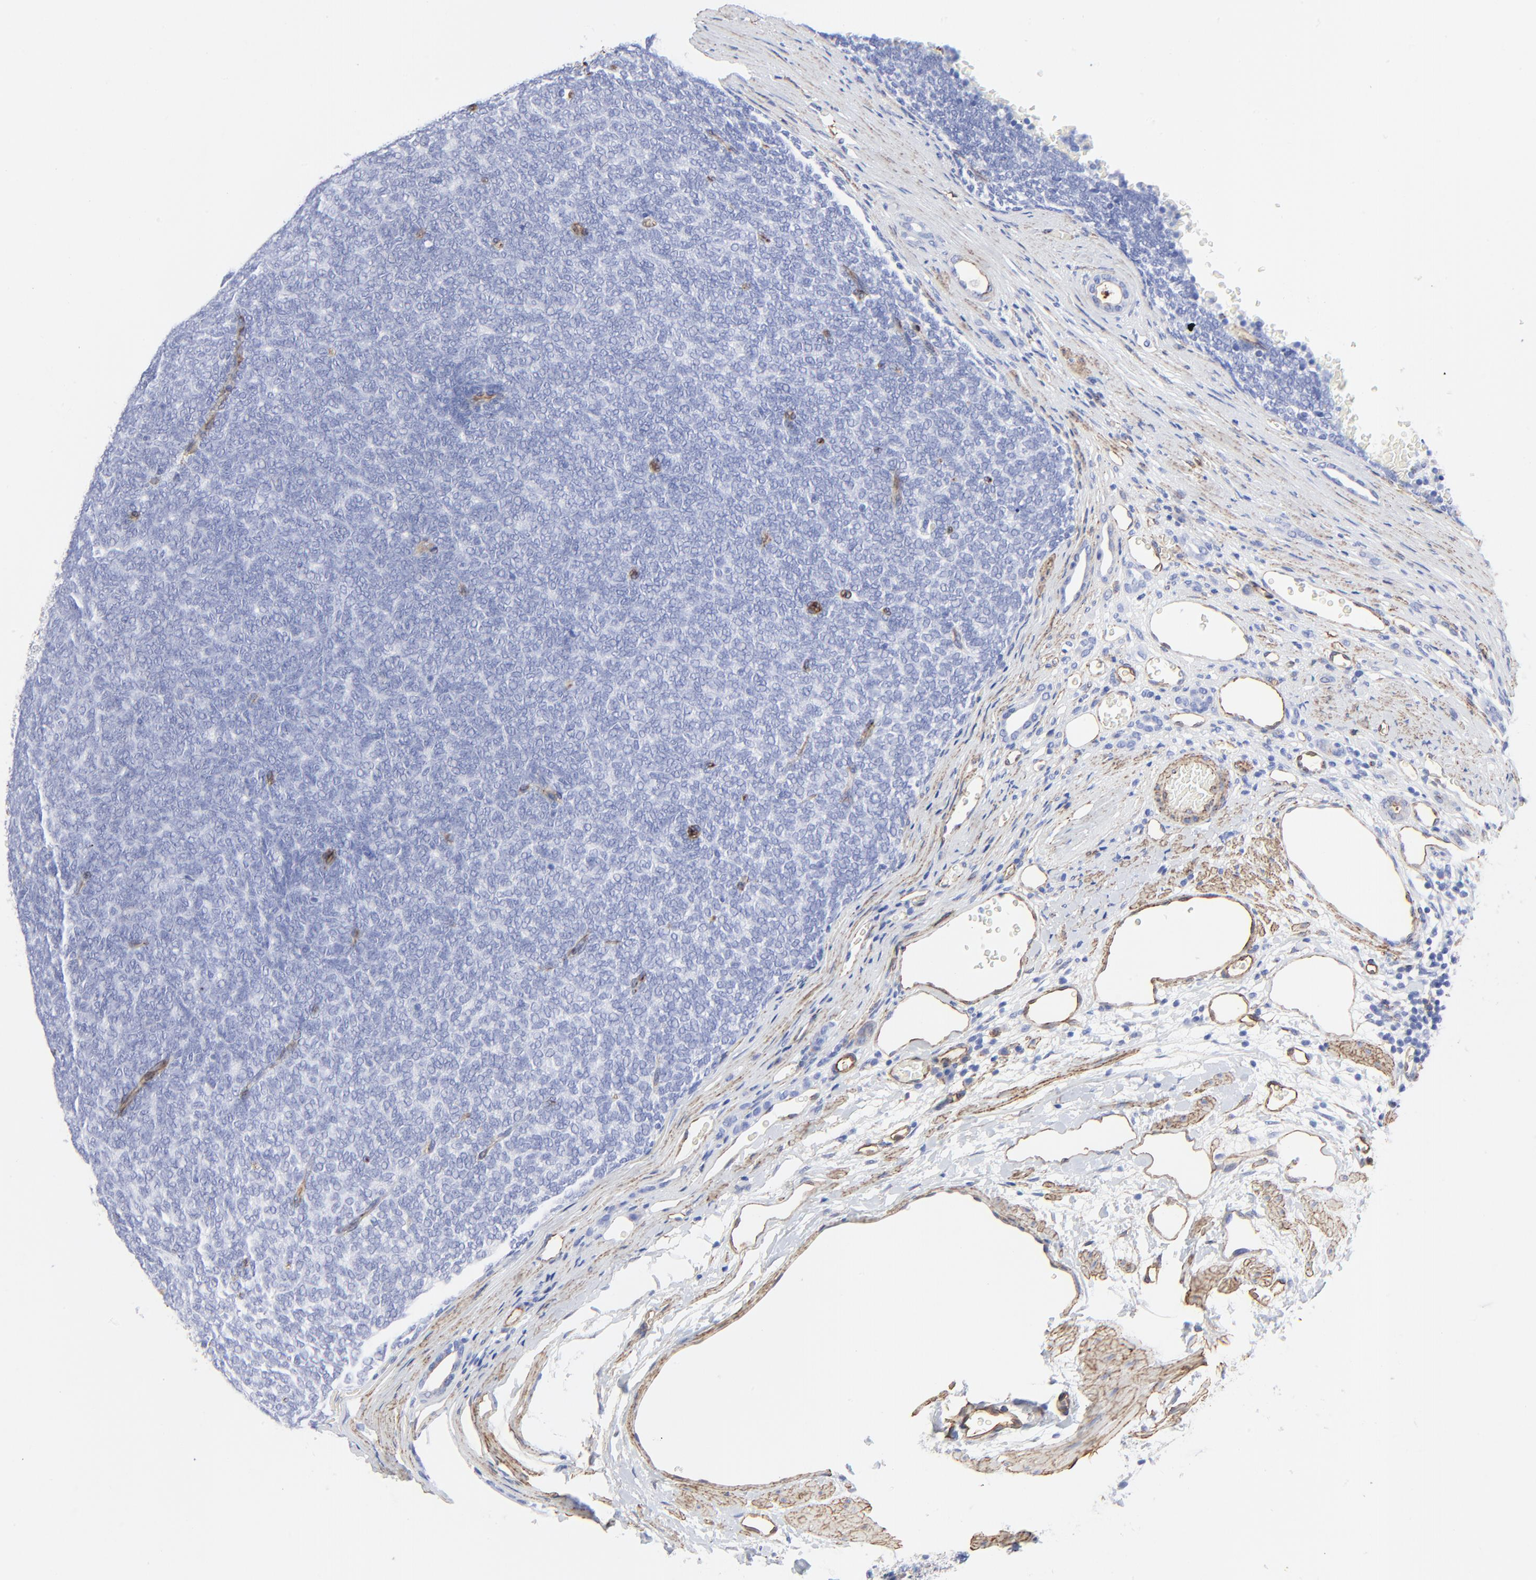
{"staining": {"intensity": "negative", "quantity": "none", "location": "none"}, "tissue": "renal cancer", "cell_type": "Tumor cells", "image_type": "cancer", "snomed": [{"axis": "morphology", "description": "Neoplasm, malignant, NOS"}, {"axis": "topography", "description": "Kidney"}], "caption": "This is an immunohistochemistry photomicrograph of human neoplasm (malignant) (renal). There is no expression in tumor cells.", "gene": "CAV1", "patient": {"sex": "male", "age": 28}}